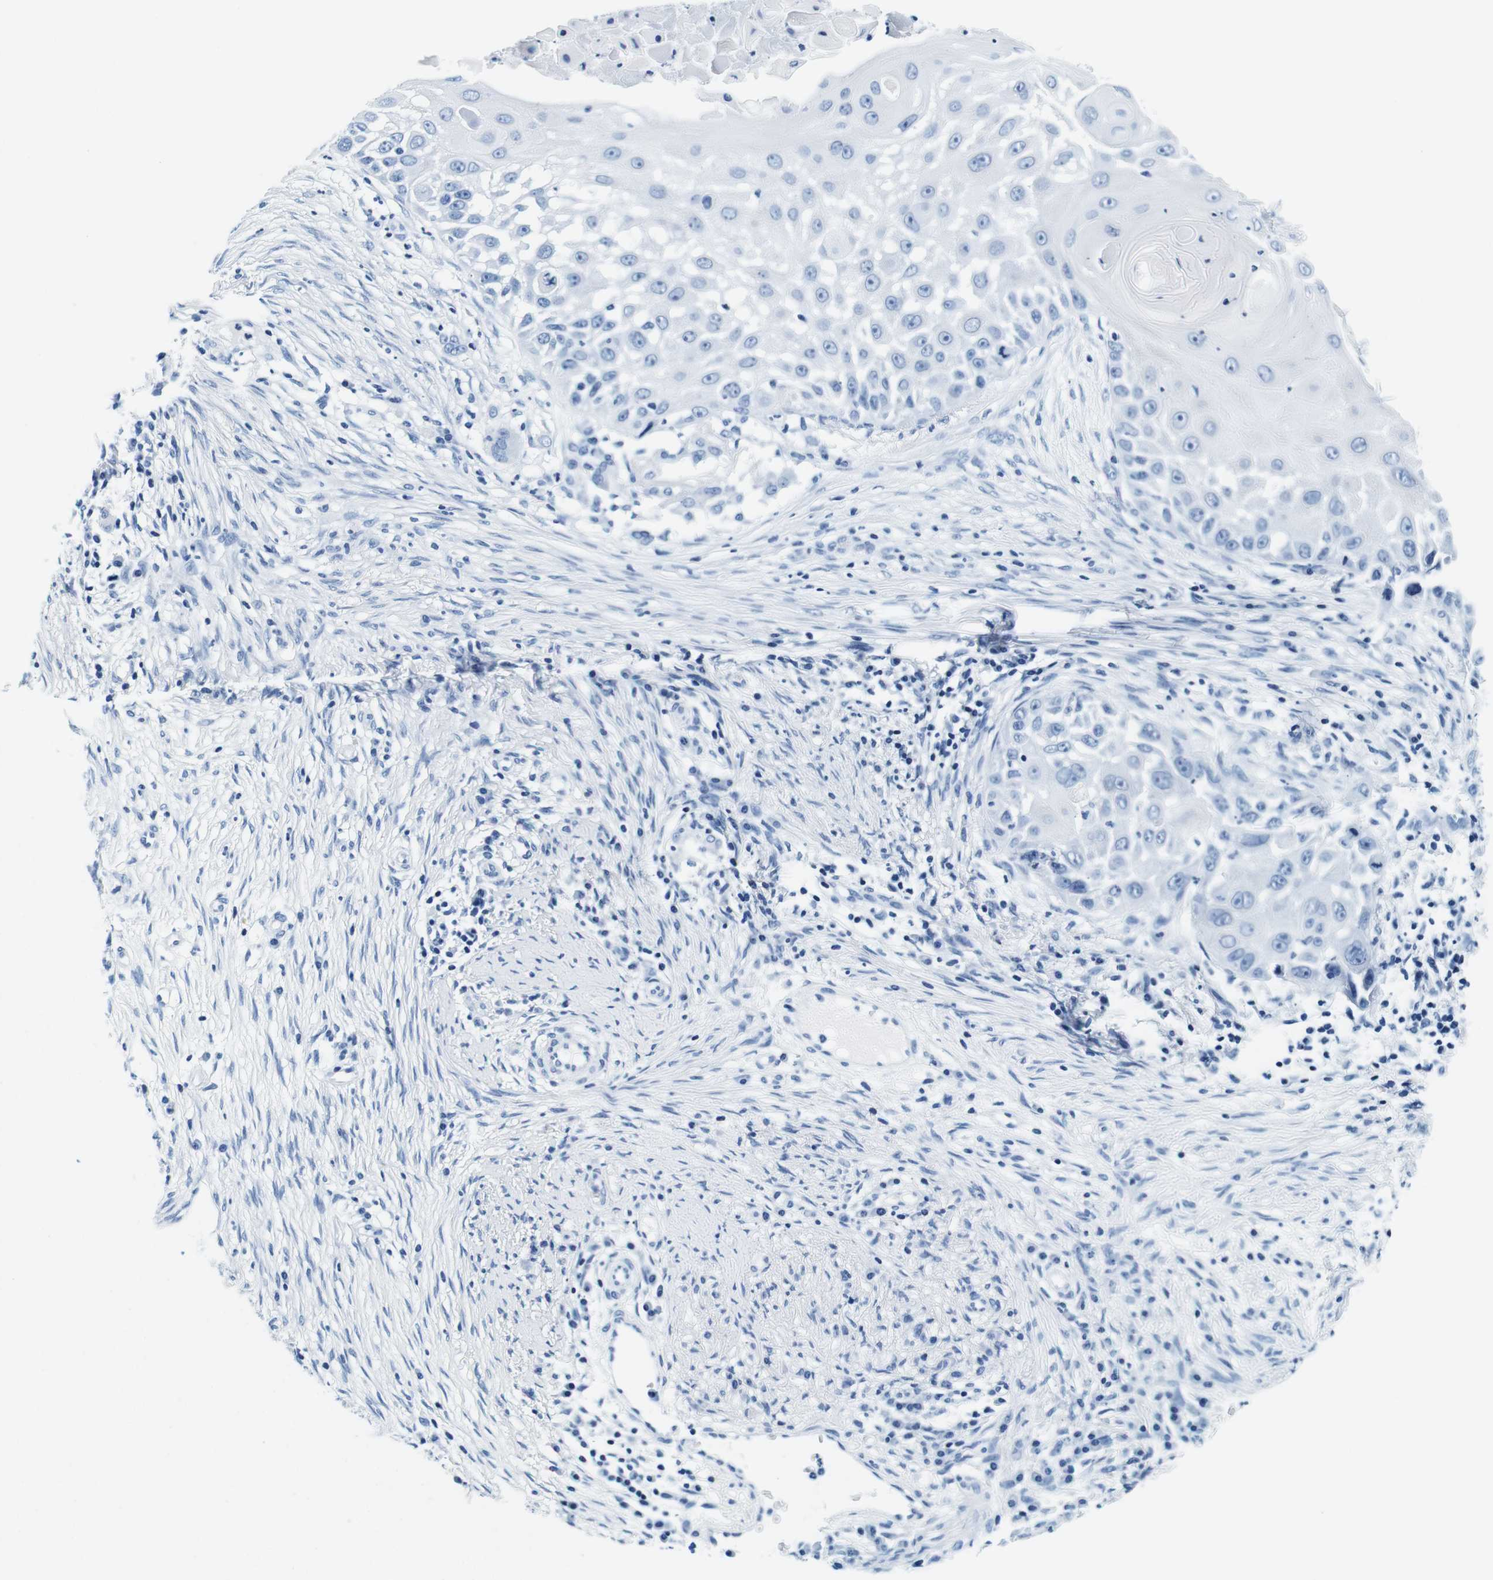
{"staining": {"intensity": "negative", "quantity": "none", "location": "none"}, "tissue": "skin cancer", "cell_type": "Tumor cells", "image_type": "cancer", "snomed": [{"axis": "morphology", "description": "Squamous cell carcinoma, NOS"}, {"axis": "topography", "description": "Skin"}], "caption": "This is an IHC image of skin cancer (squamous cell carcinoma). There is no expression in tumor cells.", "gene": "ELANE", "patient": {"sex": "female", "age": 44}}